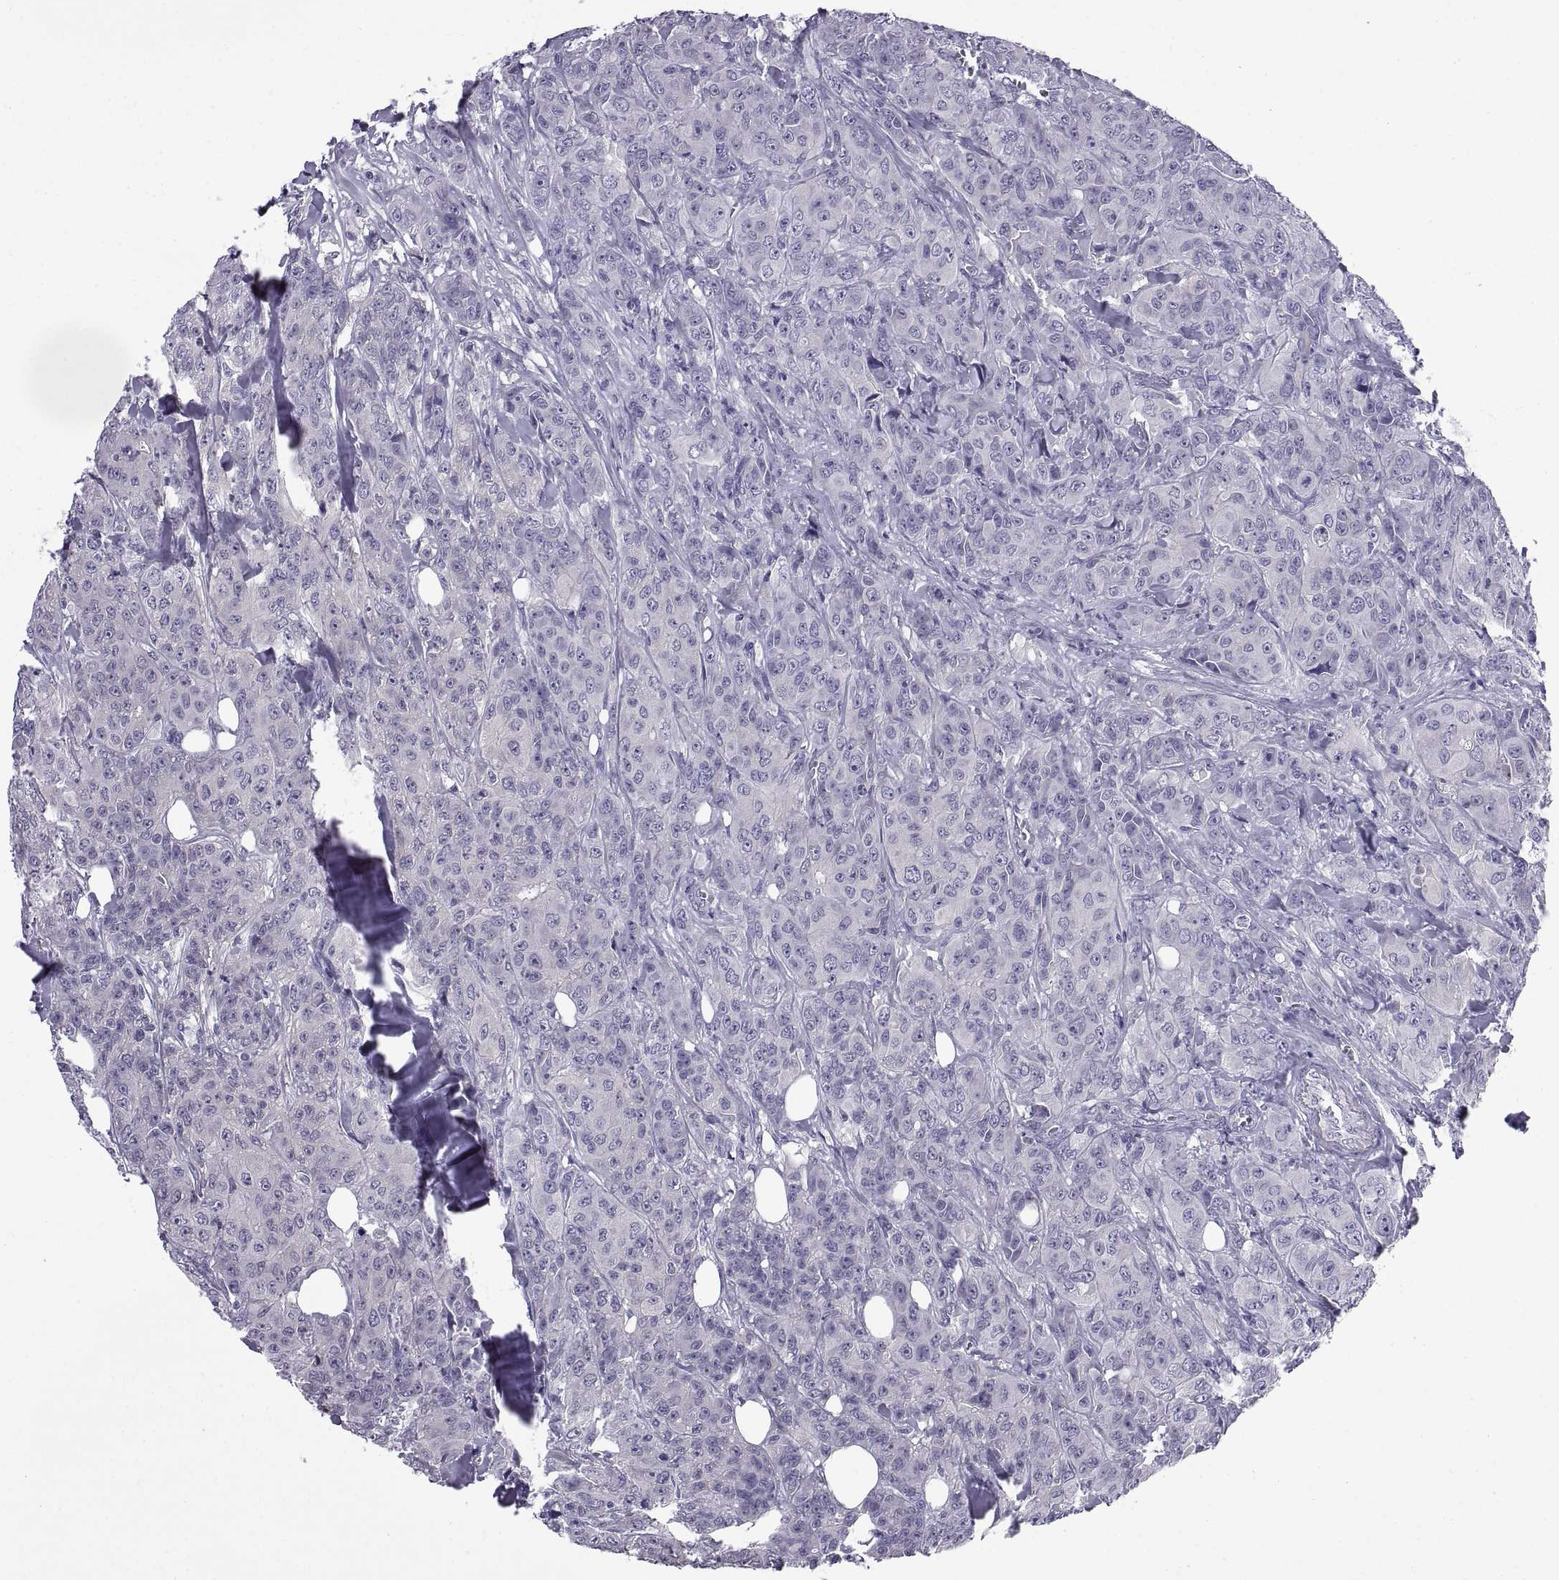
{"staining": {"intensity": "negative", "quantity": "none", "location": "none"}, "tissue": "breast cancer", "cell_type": "Tumor cells", "image_type": "cancer", "snomed": [{"axis": "morphology", "description": "Duct carcinoma"}, {"axis": "topography", "description": "Breast"}], "caption": "High magnification brightfield microscopy of breast cancer (intraductal carcinoma) stained with DAB (3,3'-diaminobenzidine) (brown) and counterstained with hematoxylin (blue): tumor cells show no significant staining.", "gene": "SPDYE1", "patient": {"sex": "female", "age": 43}}